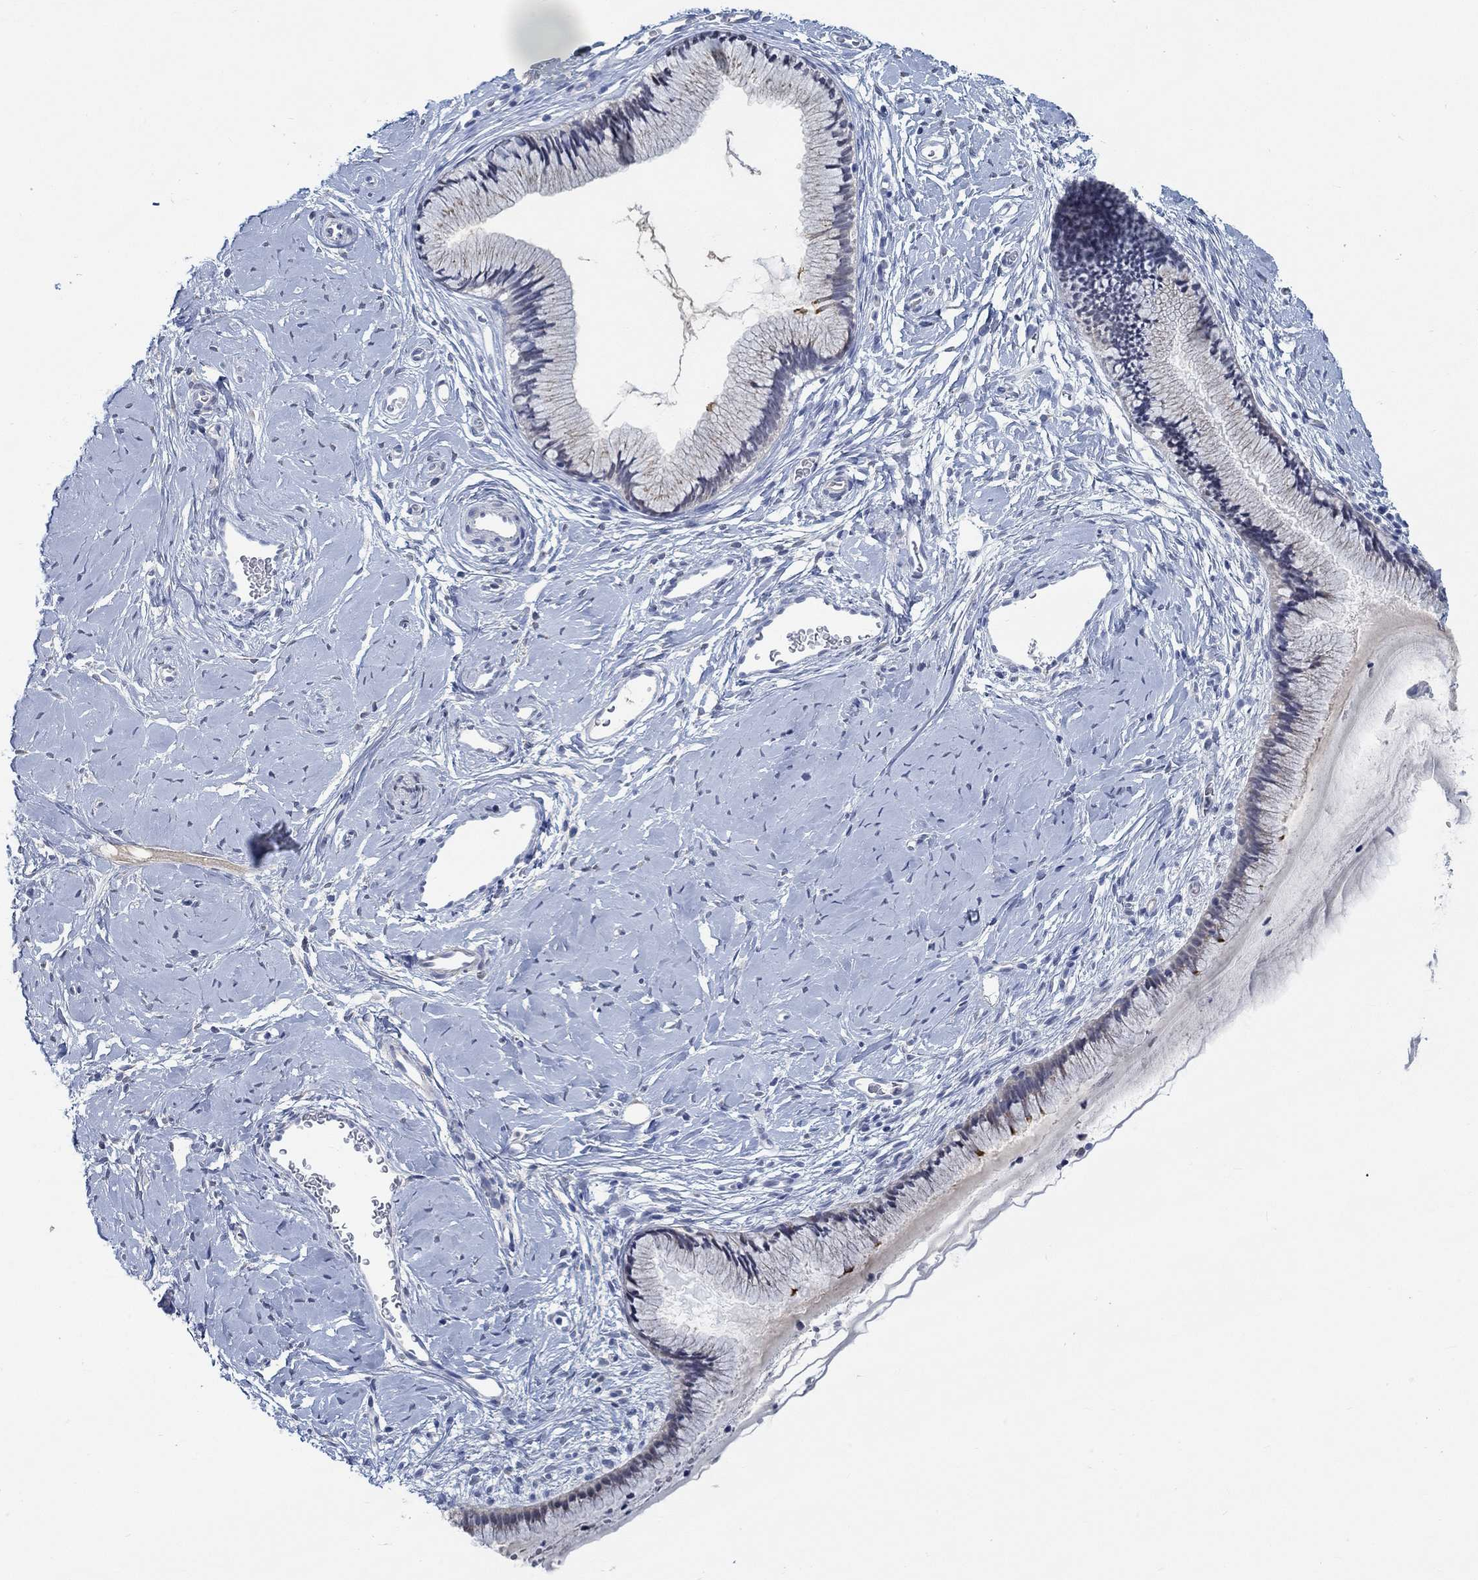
{"staining": {"intensity": "negative", "quantity": "none", "location": "none"}, "tissue": "cervix", "cell_type": "Glandular cells", "image_type": "normal", "snomed": [{"axis": "morphology", "description": "Normal tissue, NOS"}, {"axis": "topography", "description": "Cervix"}], "caption": "Glandular cells show no significant positivity in normal cervix. The staining is performed using DAB brown chromogen with nuclei counter-stained in using hematoxylin.", "gene": "TEKT4", "patient": {"sex": "female", "age": 40}}